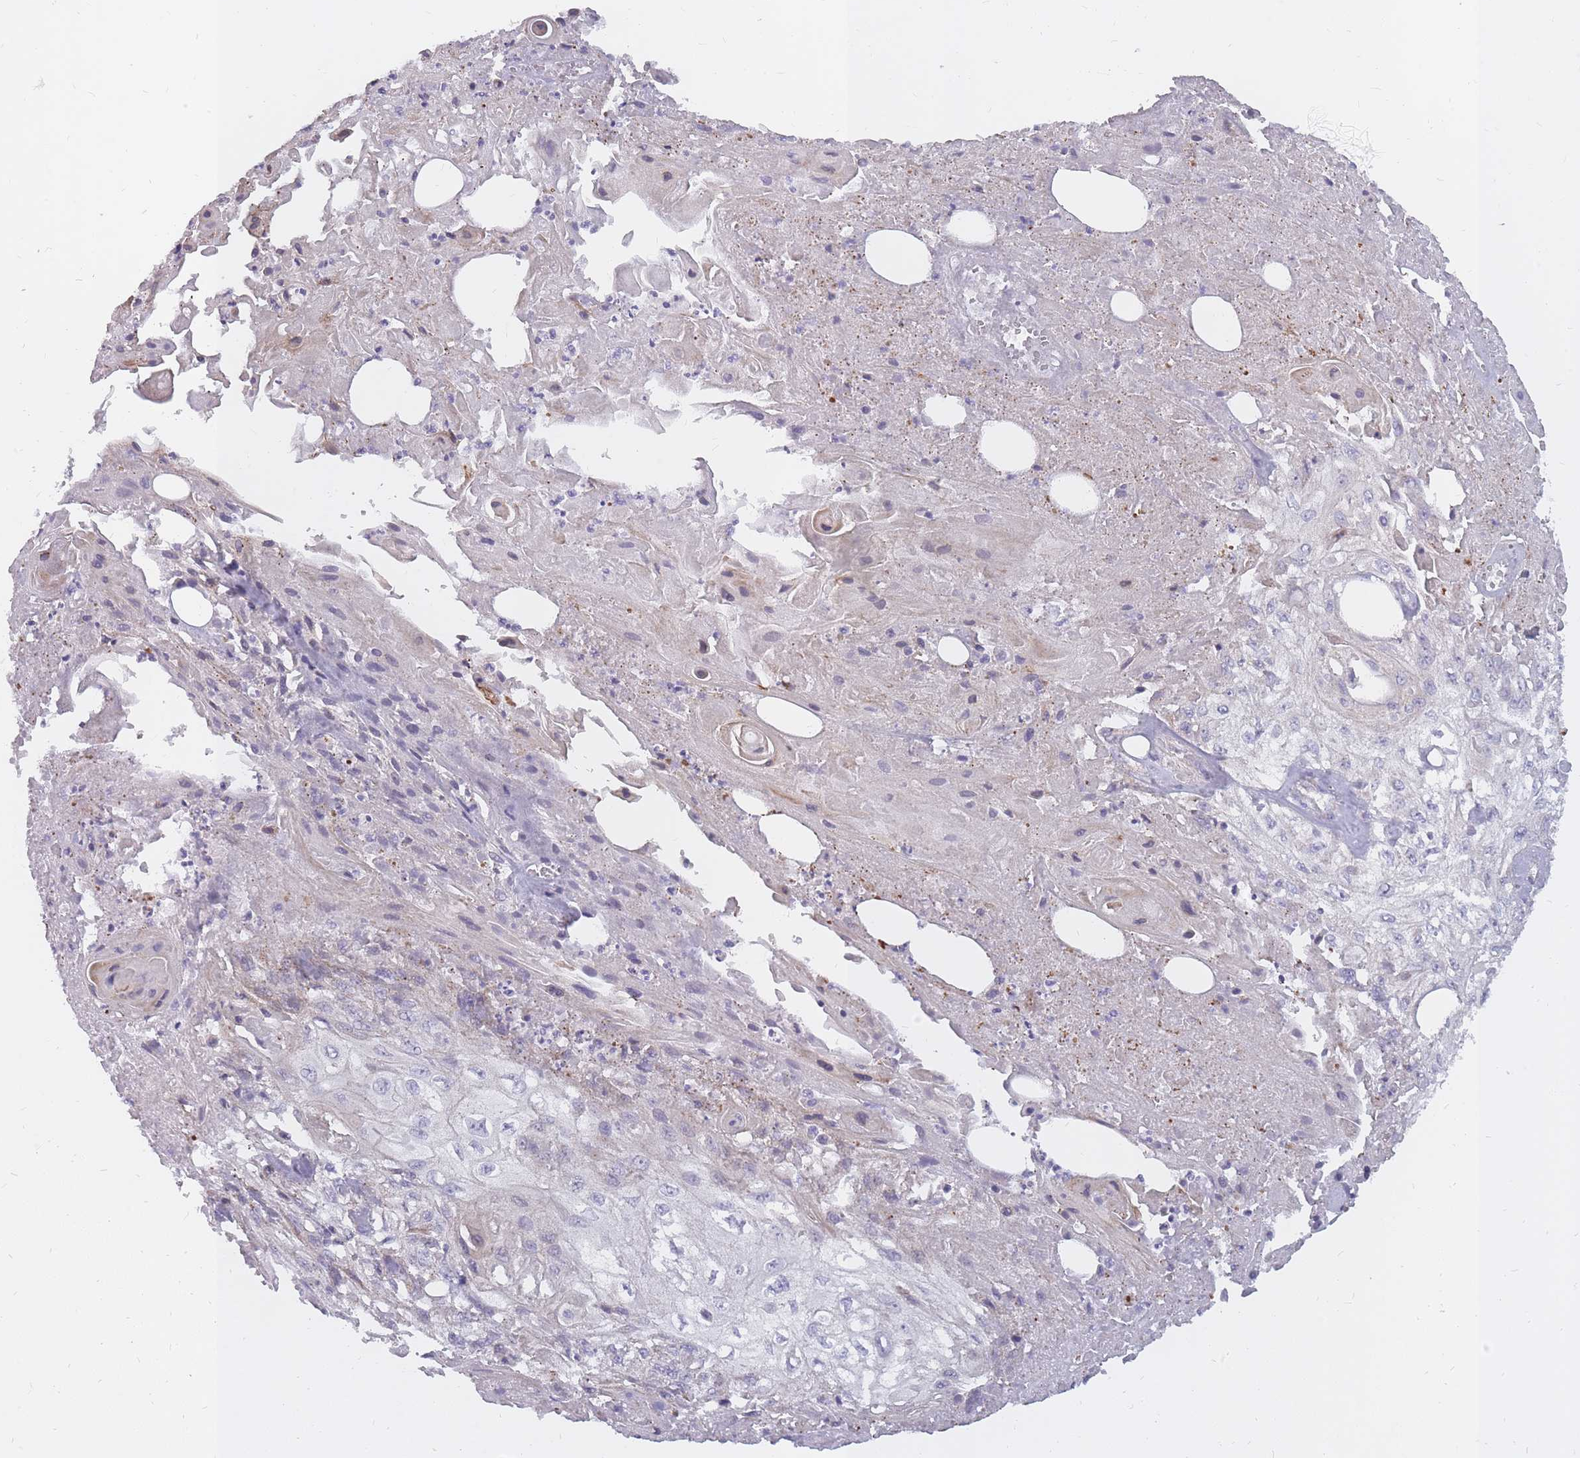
{"staining": {"intensity": "negative", "quantity": "none", "location": "none"}, "tissue": "skin cancer", "cell_type": "Tumor cells", "image_type": "cancer", "snomed": [{"axis": "morphology", "description": "Squamous cell carcinoma, NOS"}, {"axis": "morphology", "description": "Squamous cell carcinoma, metastatic, NOS"}, {"axis": "topography", "description": "Skin"}, {"axis": "topography", "description": "Lymph node"}], "caption": "Histopathology image shows no protein expression in tumor cells of skin metastatic squamous cell carcinoma tissue.", "gene": "ALKBH4", "patient": {"sex": "male", "age": 75}}